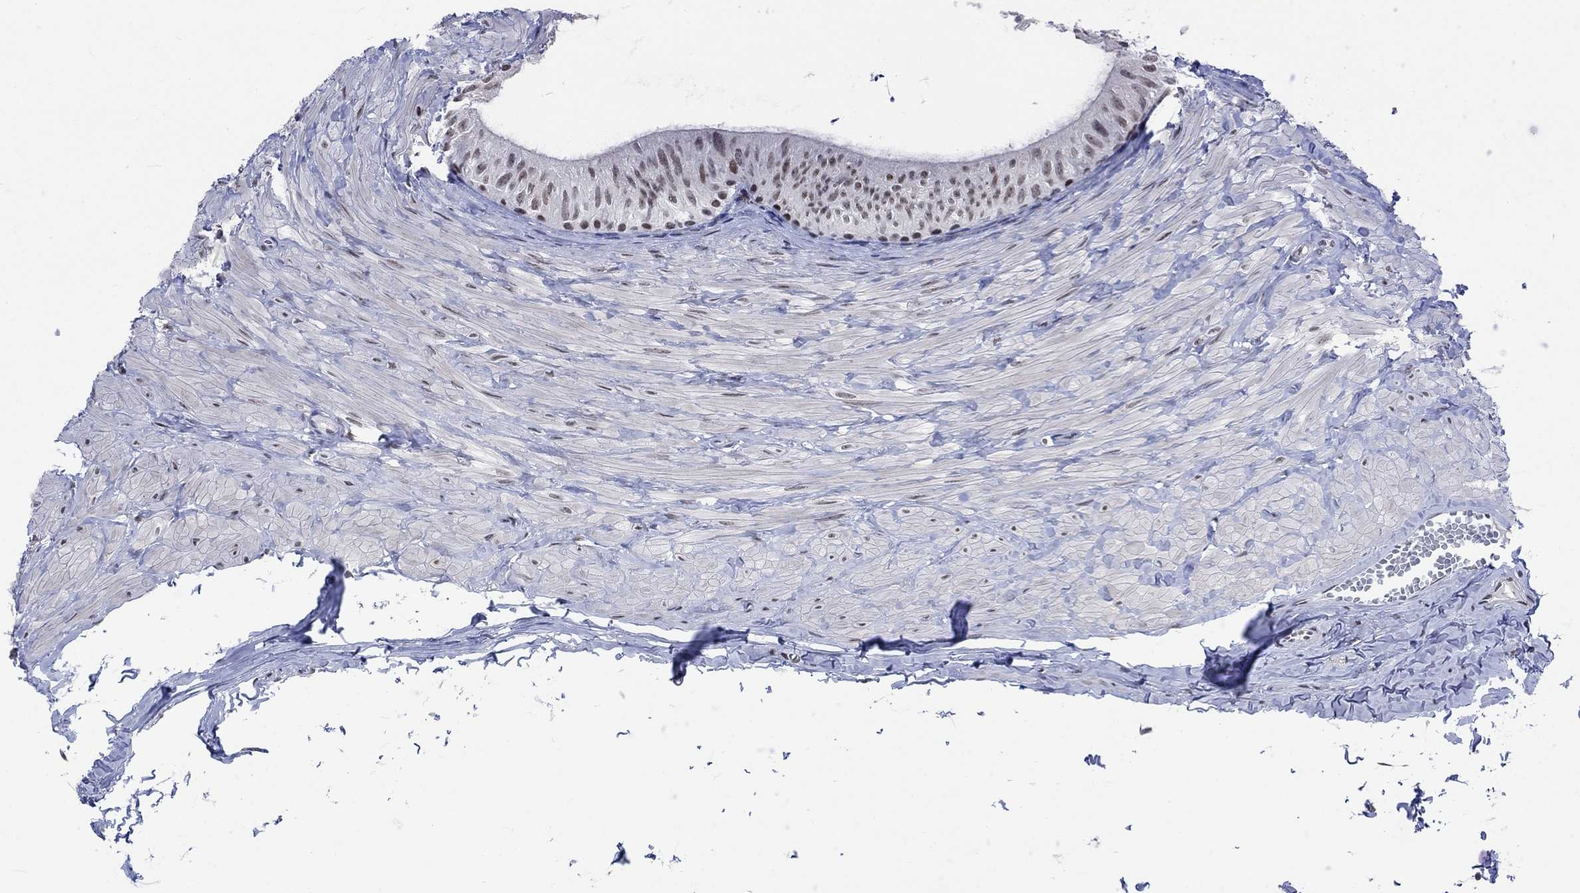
{"staining": {"intensity": "moderate", "quantity": "<25%", "location": "nuclear"}, "tissue": "epididymis", "cell_type": "Glandular cells", "image_type": "normal", "snomed": [{"axis": "morphology", "description": "Normal tissue, NOS"}, {"axis": "topography", "description": "Epididymis"}], "caption": "A brown stain highlights moderate nuclear positivity of a protein in glandular cells of unremarkable epididymis.", "gene": "HCFC1", "patient": {"sex": "male", "age": 32}}